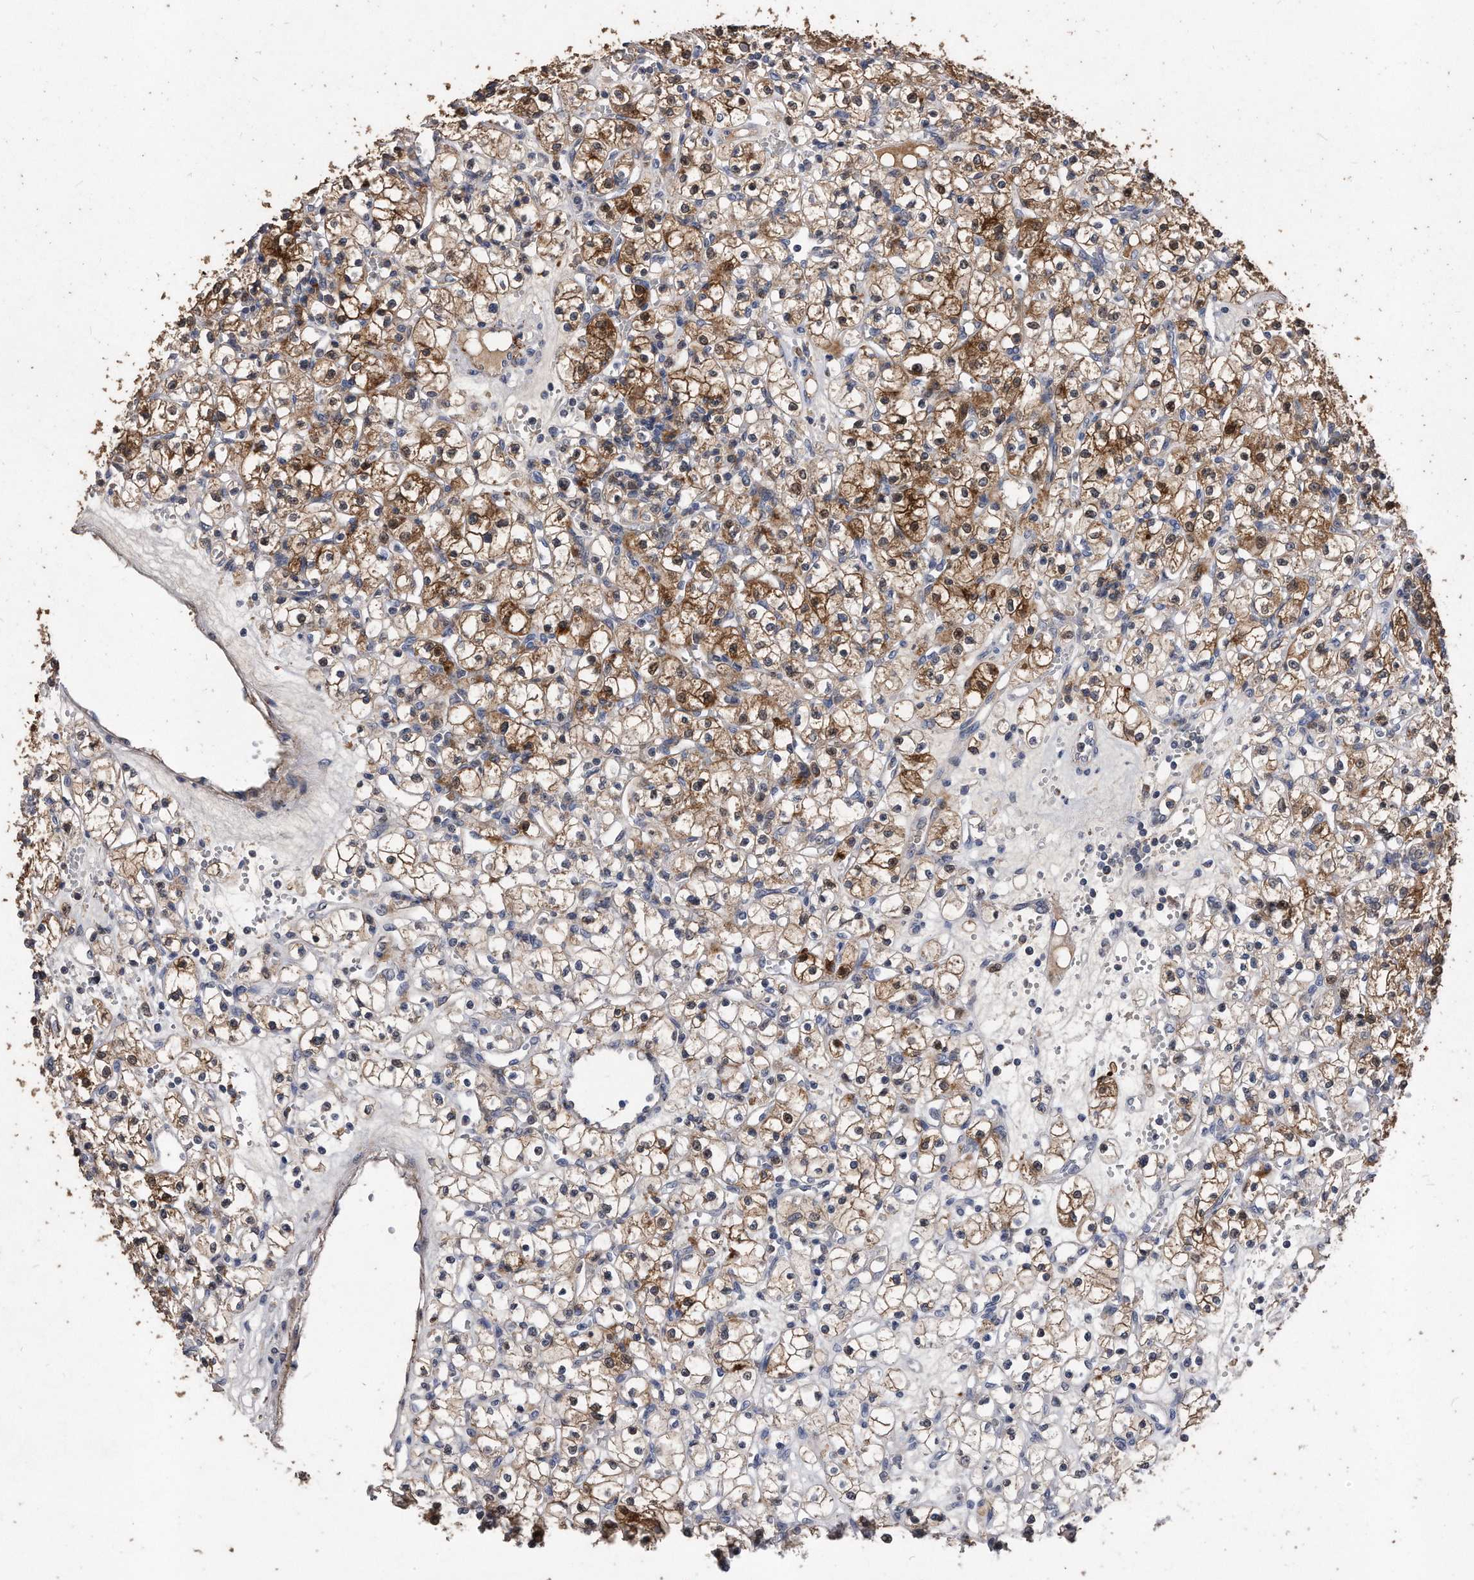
{"staining": {"intensity": "moderate", "quantity": ">75%", "location": "cytoplasmic/membranous"}, "tissue": "renal cancer", "cell_type": "Tumor cells", "image_type": "cancer", "snomed": [{"axis": "morphology", "description": "Adenocarcinoma, NOS"}, {"axis": "topography", "description": "Kidney"}], "caption": "The image reveals staining of renal adenocarcinoma, revealing moderate cytoplasmic/membranous protein positivity (brown color) within tumor cells.", "gene": "IL20RA", "patient": {"sex": "female", "age": 59}}